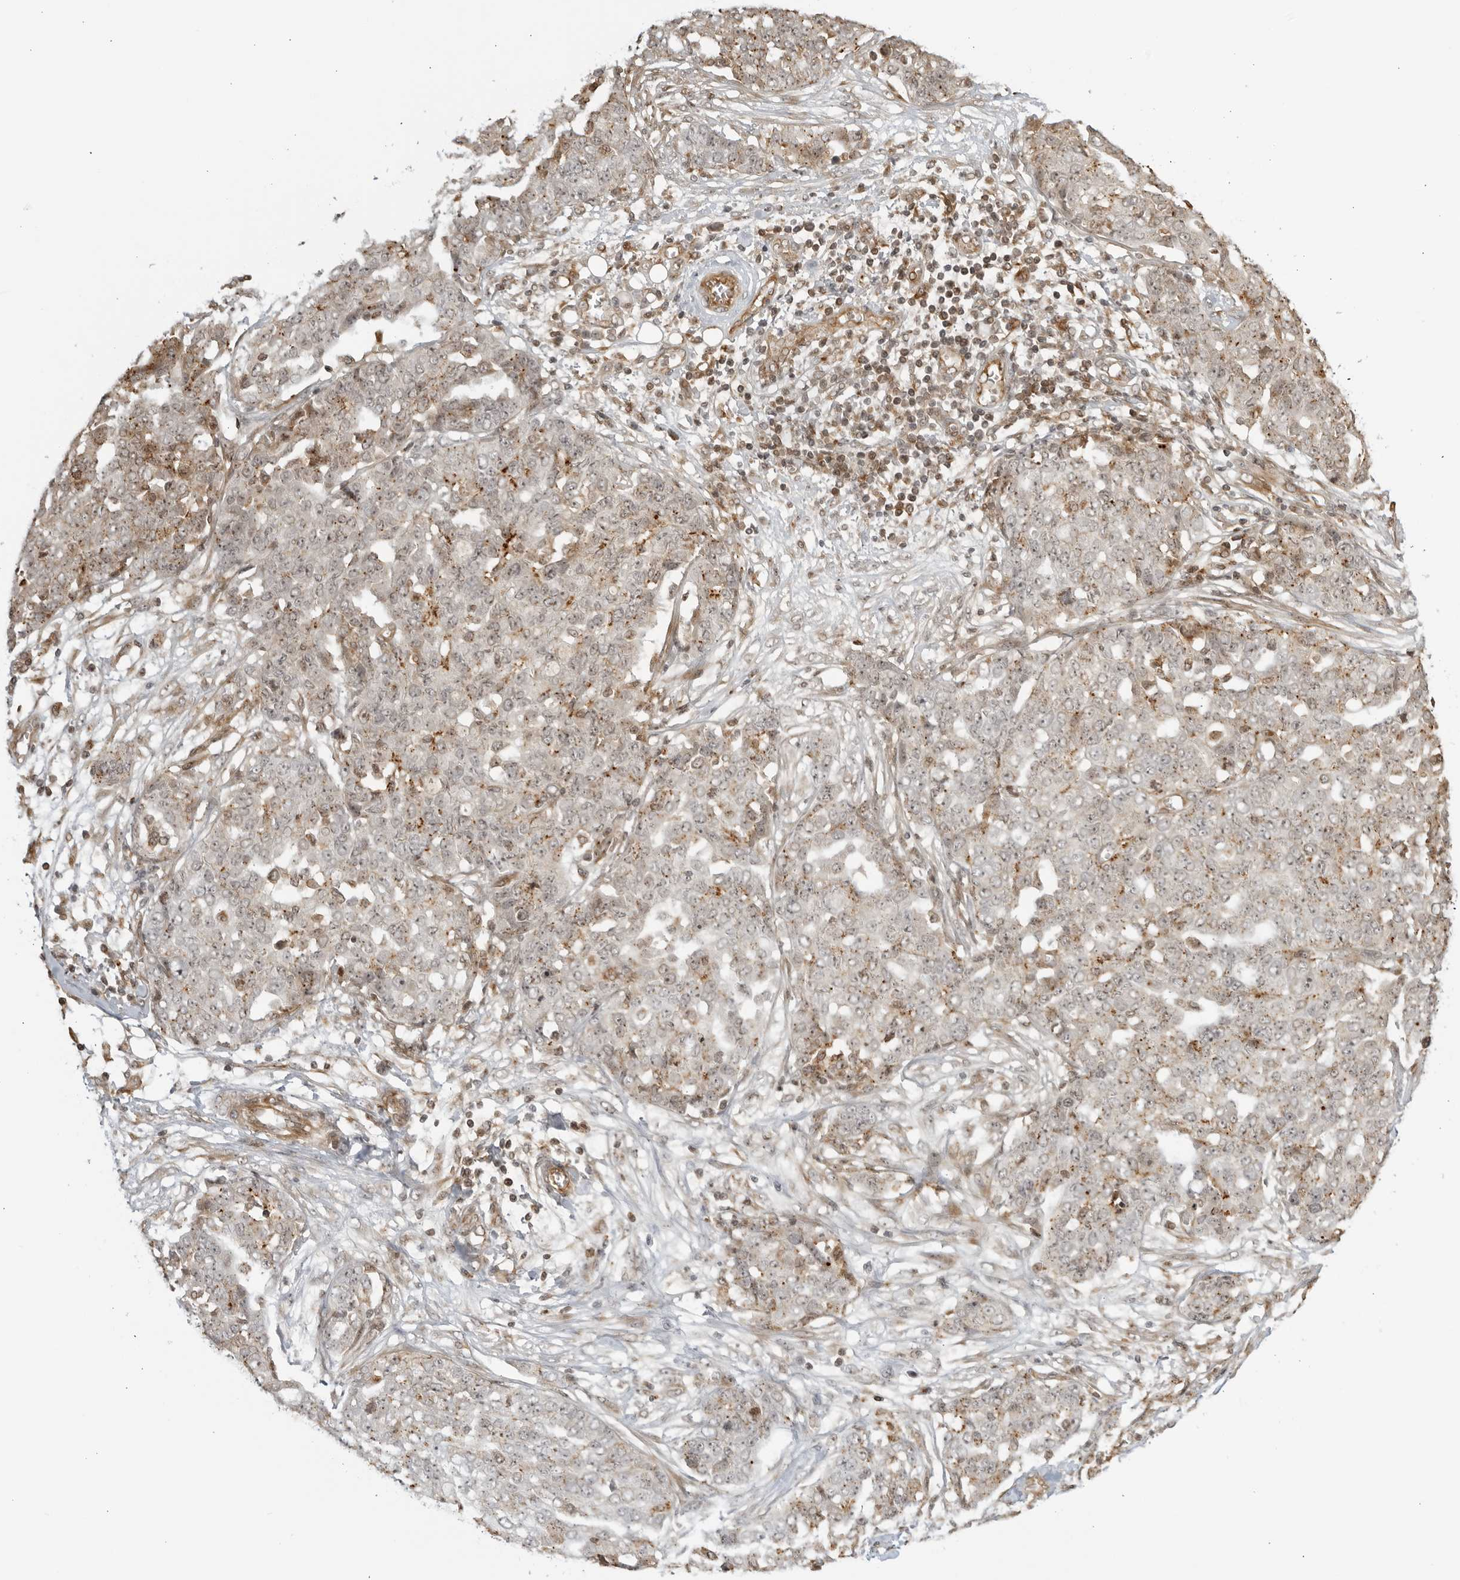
{"staining": {"intensity": "moderate", "quantity": "<25%", "location": "cytoplasmic/membranous"}, "tissue": "ovarian cancer", "cell_type": "Tumor cells", "image_type": "cancer", "snomed": [{"axis": "morphology", "description": "Cystadenocarcinoma, serous, NOS"}, {"axis": "topography", "description": "Soft tissue"}, {"axis": "topography", "description": "Ovary"}], "caption": "Ovarian serous cystadenocarcinoma stained for a protein (brown) reveals moderate cytoplasmic/membranous positive expression in about <25% of tumor cells.", "gene": "TCF21", "patient": {"sex": "female", "age": 57}}